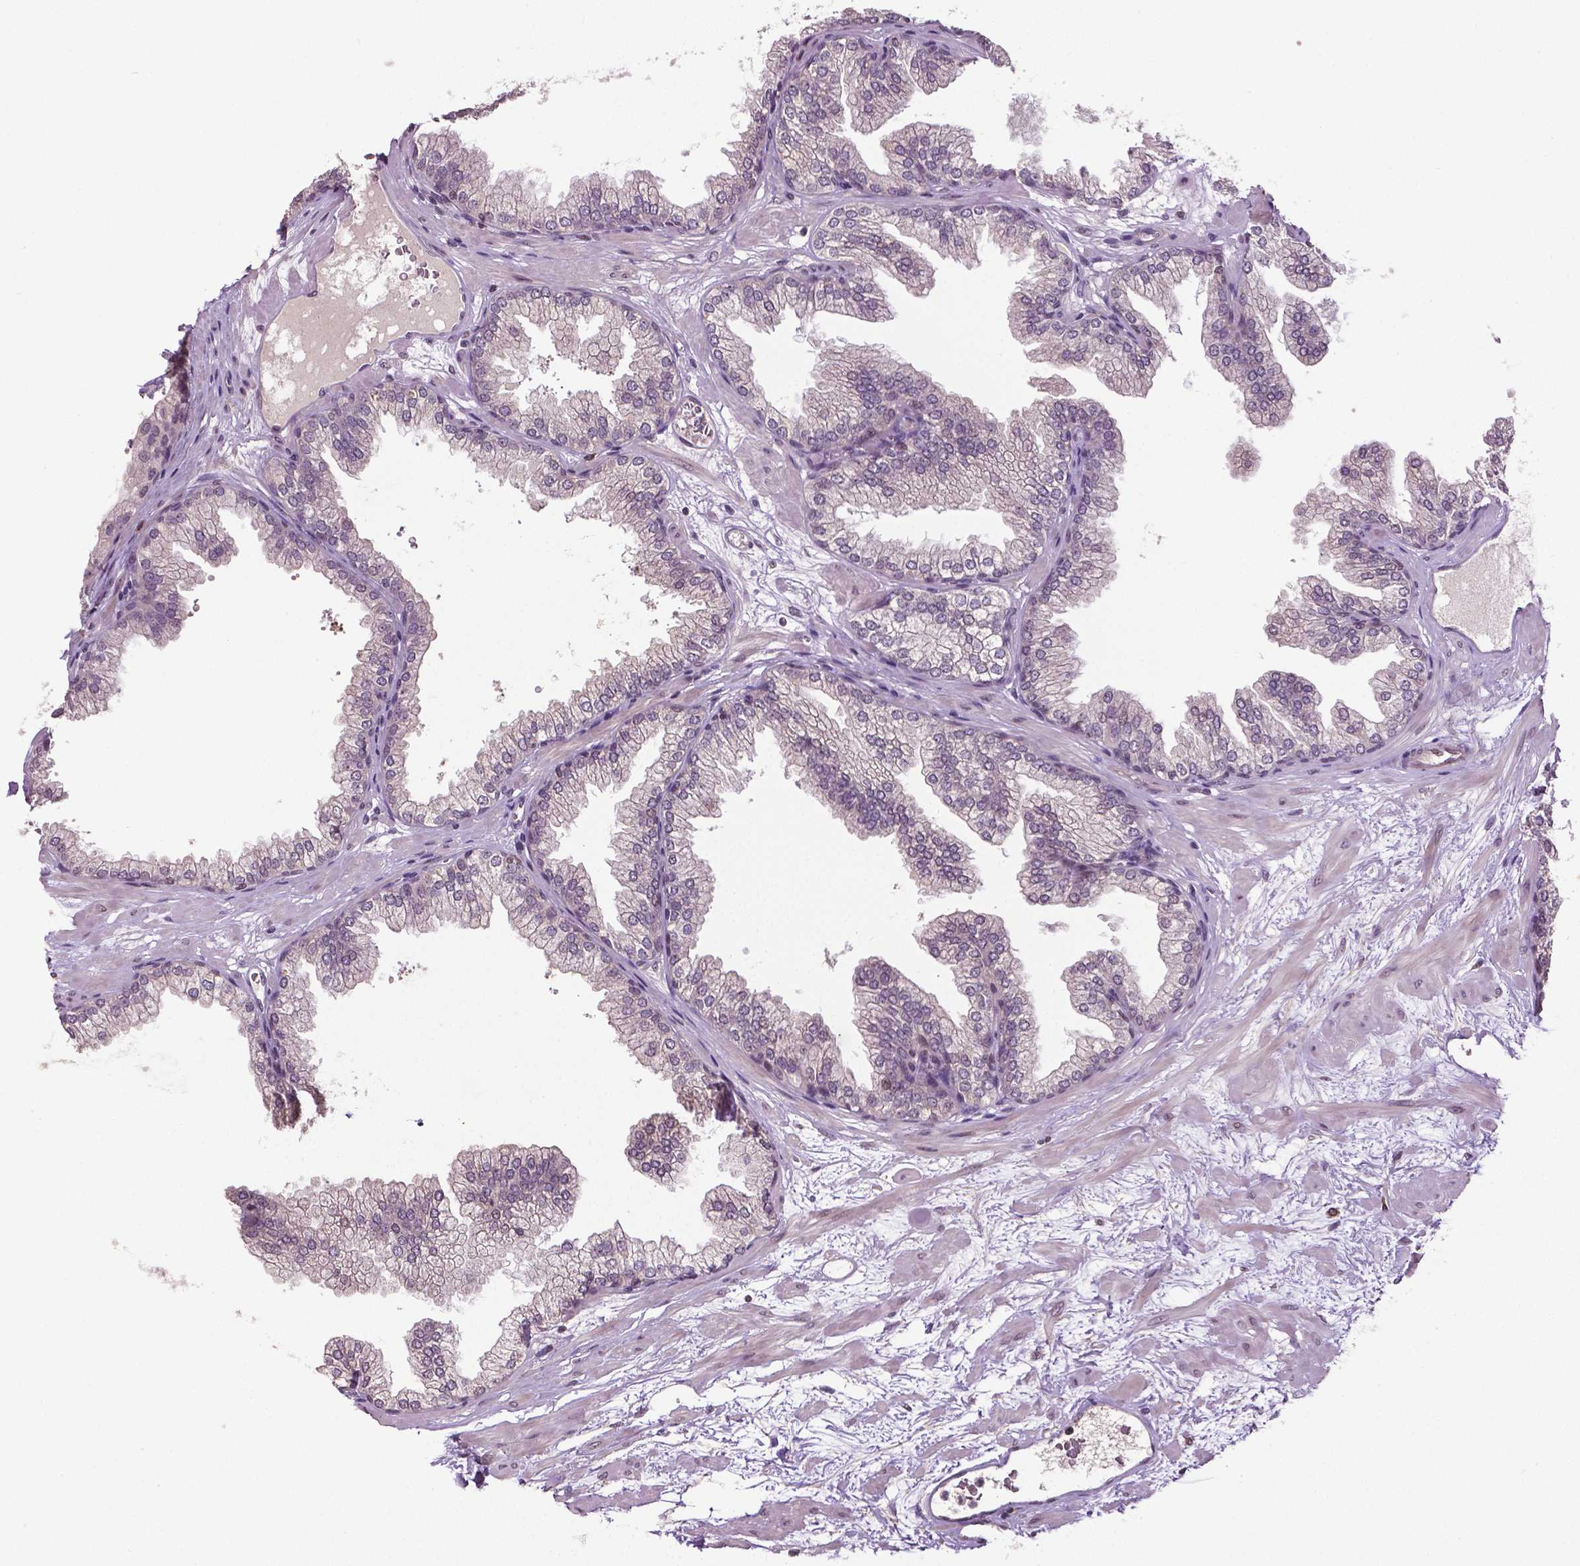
{"staining": {"intensity": "negative", "quantity": "none", "location": "none"}, "tissue": "prostate", "cell_type": "Glandular cells", "image_type": "normal", "snomed": [{"axis": "morphology", "description": "Normal tissue, NOS"}, {"axis": "topography", "description": "Prostate"}], "caption": "Glandular cells are negative for brown protein staining in normal prostate. The staining was performed using DAB (3,3'-diaminobenzidine) to visualize the protein expression in brown, while the nuclei were stained in blue with hematoxylin (Magnification: 20x).", "gene": "DLX5", "patient": {"sex": "male", "age": 37}}